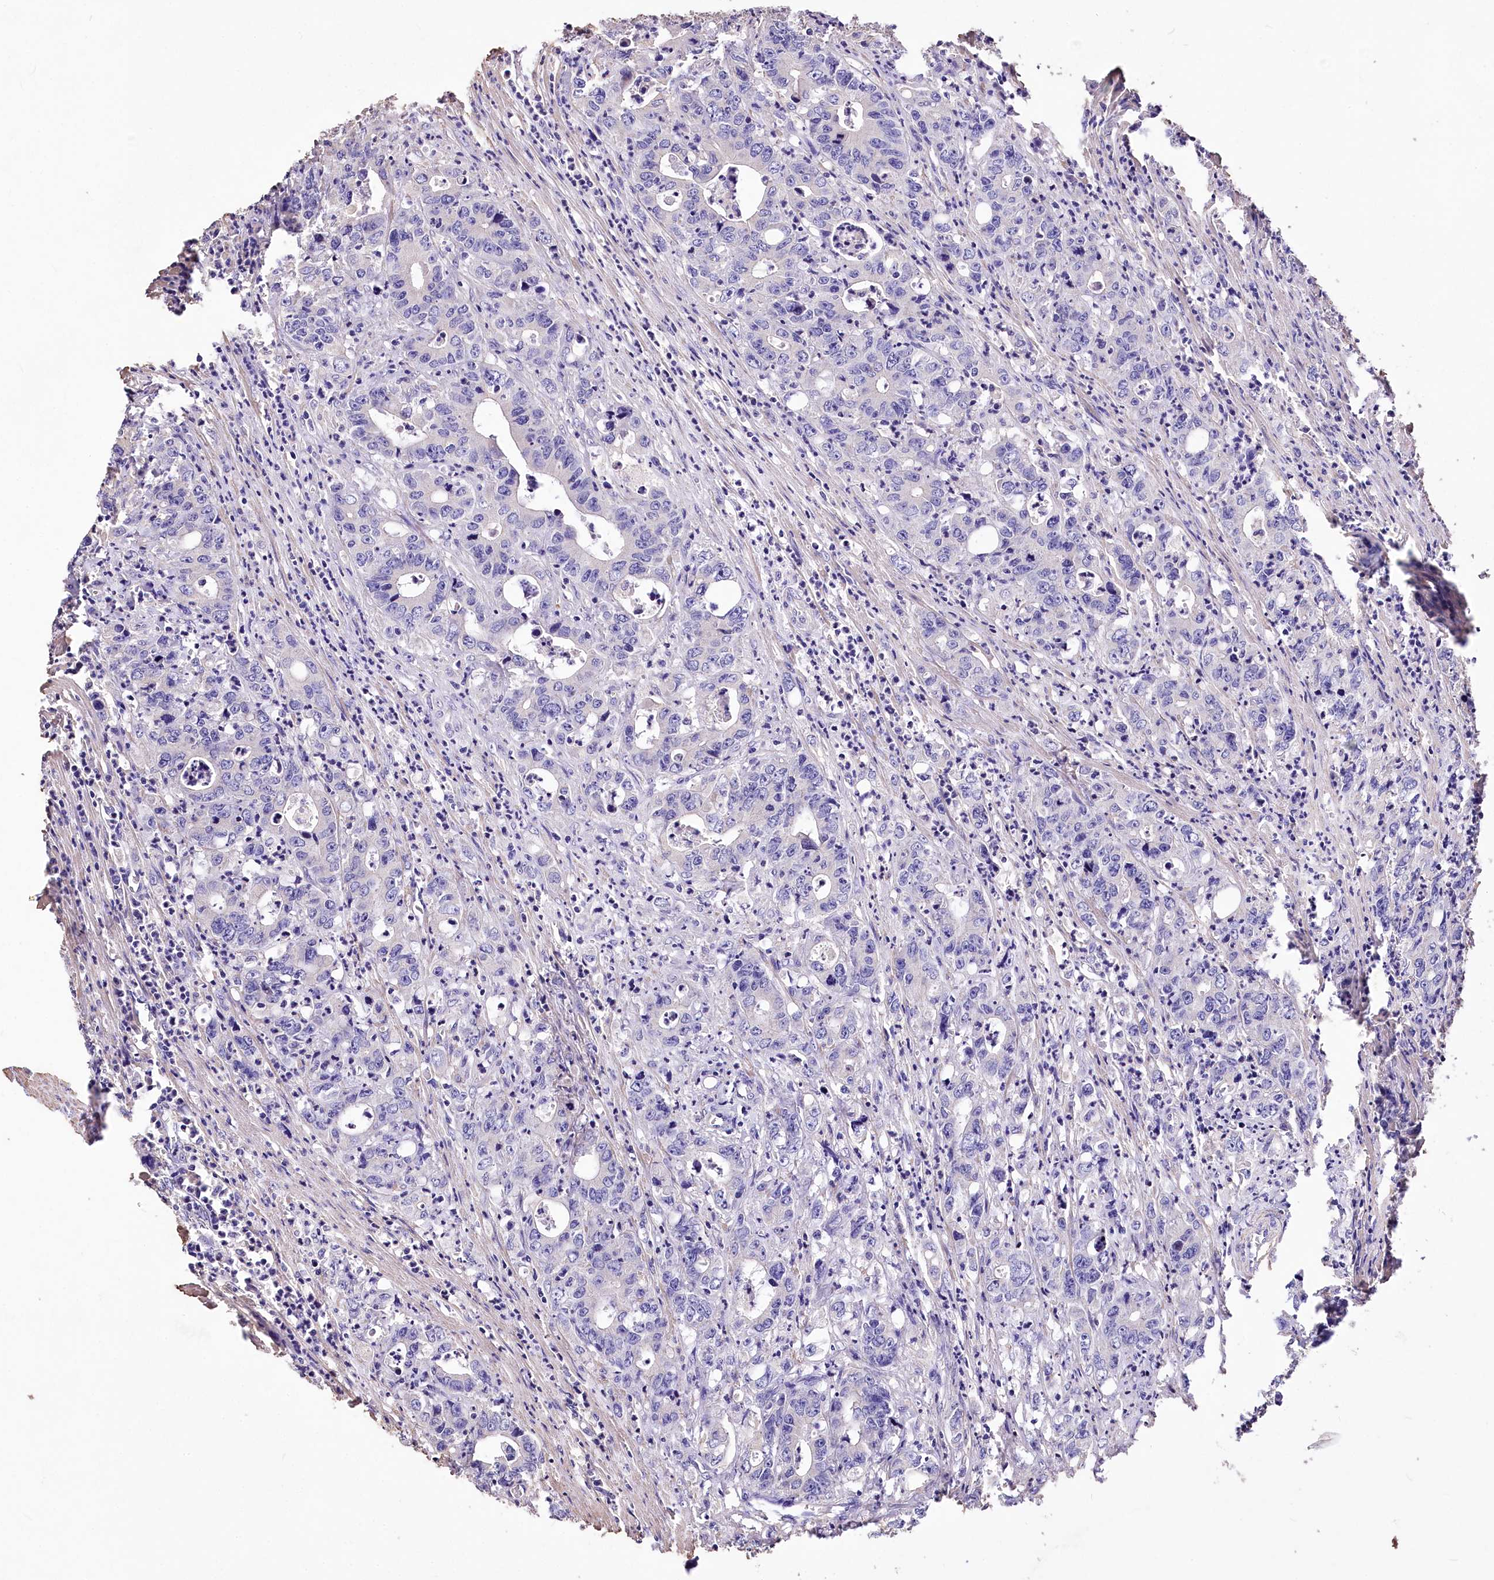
{"staining": {"intensity": "negative", "quantity": "none", "location": "none"}, "tissue": "colorectal cancer", "cell_type": "Tumor cells", "image_type": "cancer", "snomed": [{"axis": "morphology", "description": "Adenocarcinoma, NOS"}, {"axis": "topography", "description": "Colon"}], "caption": "Immunohistochemistry image of neoplastic tissue: human colorectal cancer stained with DAB (3,3'-diaminobenzidine) reveals no significant protein staining in tumor cells.", "gene": "PCYOX1L", "patient": {"sex": "female", "age": 75}}